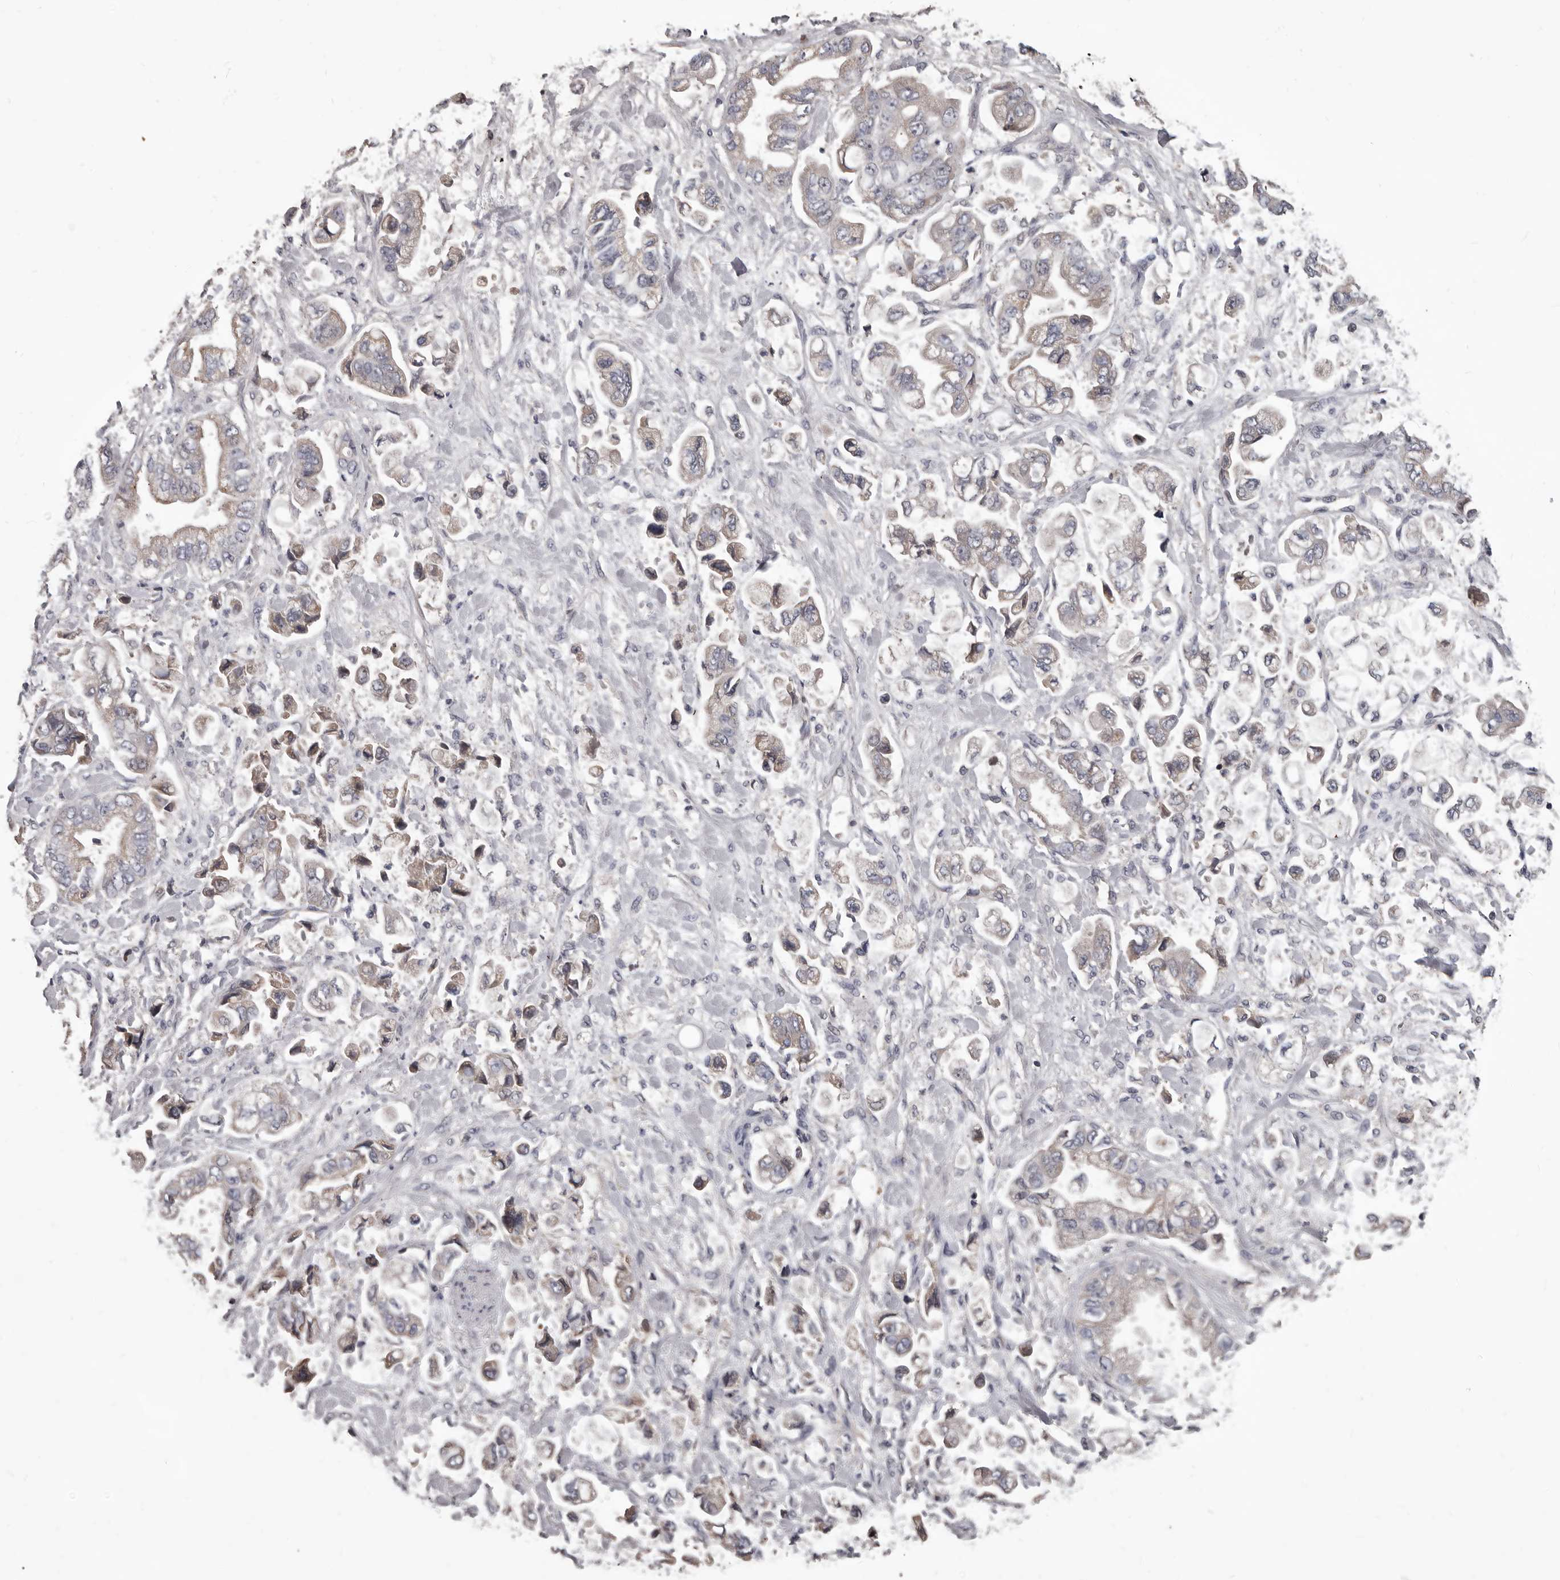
{"staining": {"intensity": "weak", "quantity": "<25%", "location": "cytoplasmic/membranous"}, "tissue": "stomach cancer", "cell_type": "Tumor cells", "image_type": "cancer", "snomed": [{"axis": "morphology", "description": "Normal tissue, NOS"}, {"axis": "morphology", "description": "Adenocarcinoma, NOS"}, {"axis": "topography", "description": "Stomach"}], "caption": "Stomach cancer stained for a protein using immunohistochemistry exhibits no staining tumor cells.", "gene": "ALDH5A1", "patient": {"sex": "male", "age": 62}}